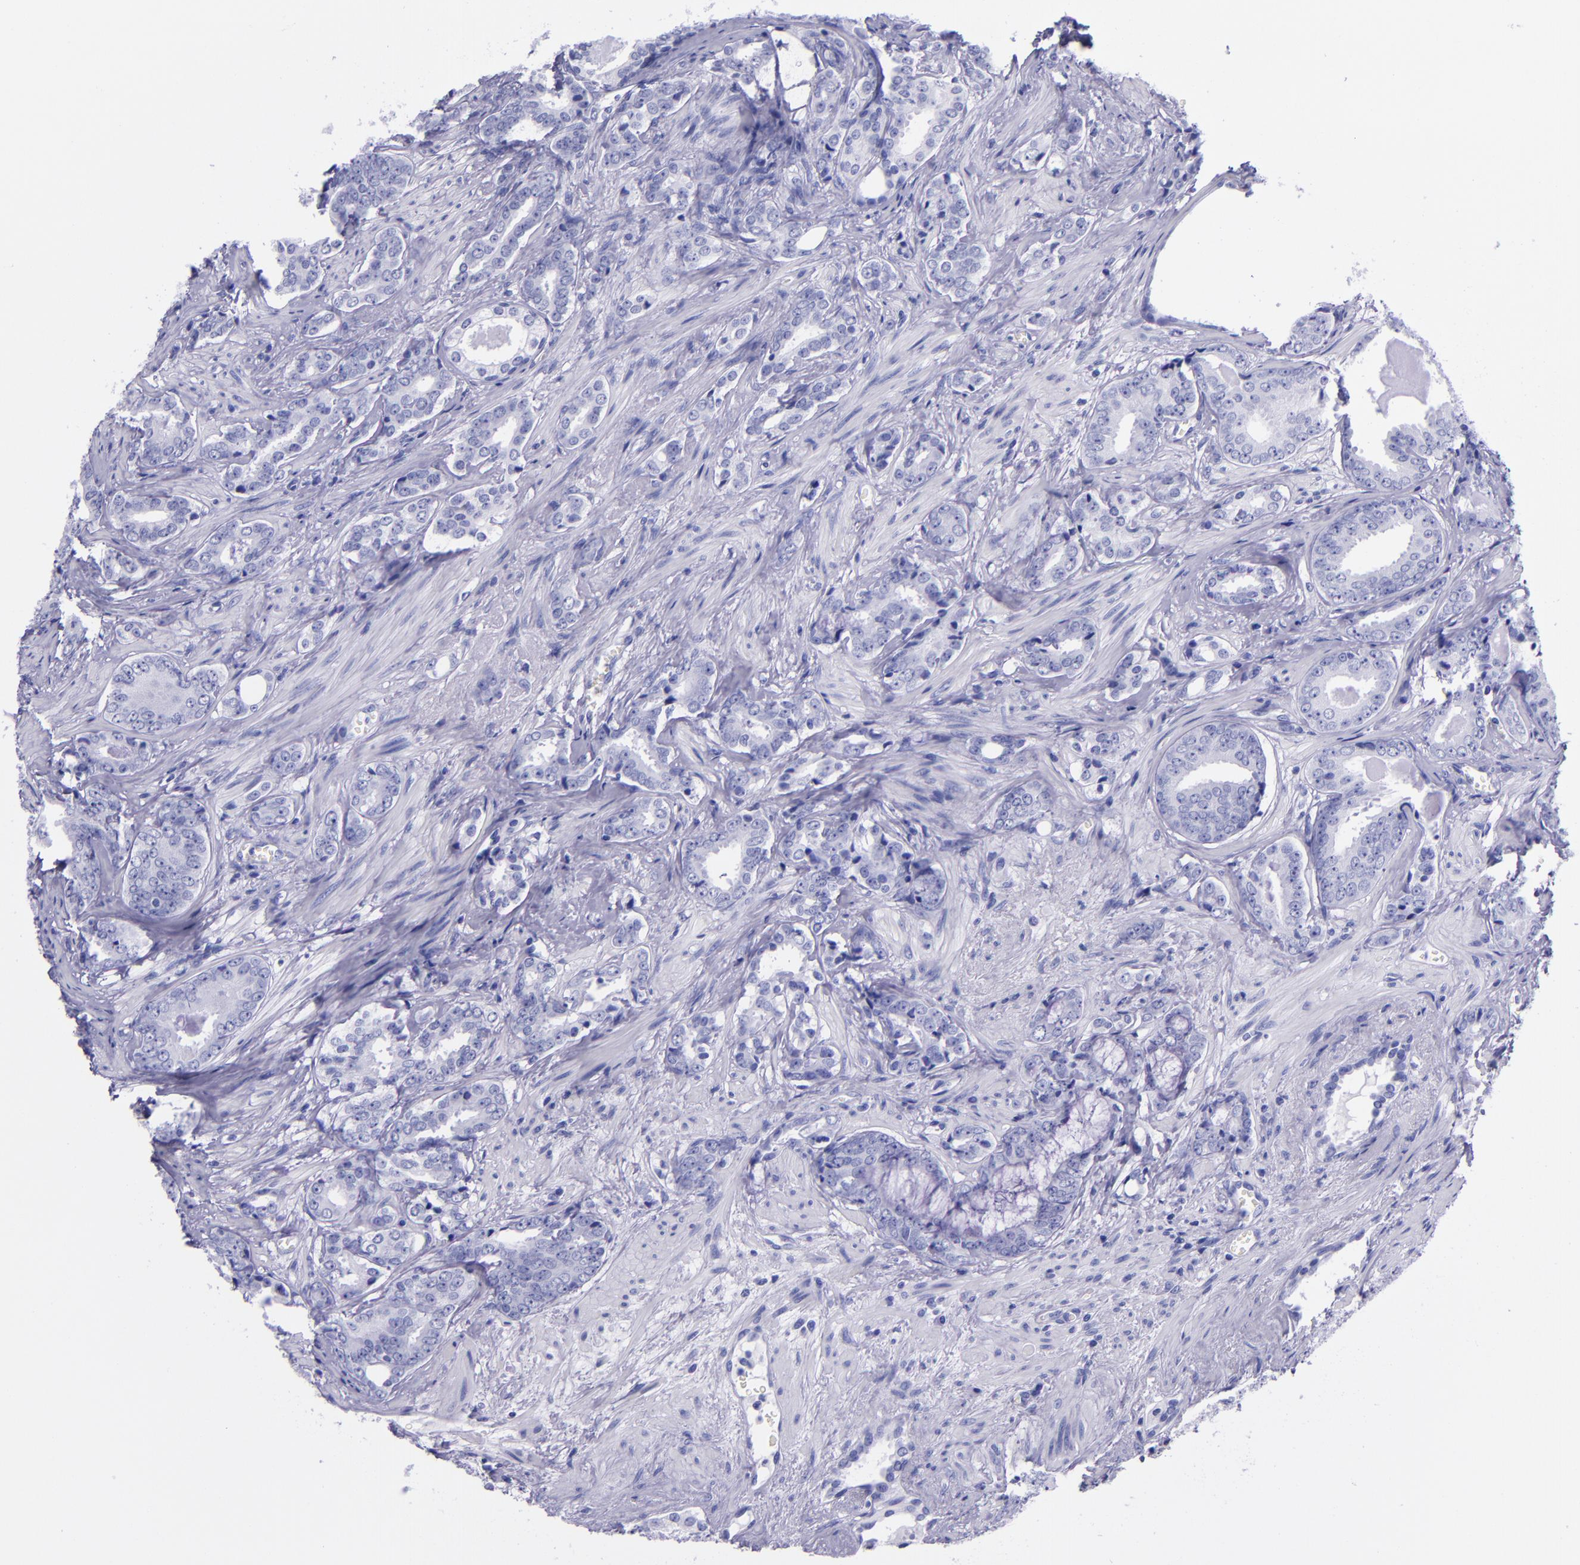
{"staining": {"intensity": "negative", "quantity": "none", "location": "none"}, "tissue": "prostate cancer", "cell_type": "Tumor cells", "image_type": "cancer", "snomed": [{"axis": "morphology", "description": "Adenocarcinoma, Medium grade"}, {"axis": "topography", "description": "Prostate"}], "caption": "Immunohistochemistry micrograph of human adenocarcinoma (medium-grade) (prostate) stained for a protein (brown), which displays no expression in tumor cells.", "gene": "MBP", "patient": {"sex": "male", "age": 79}}